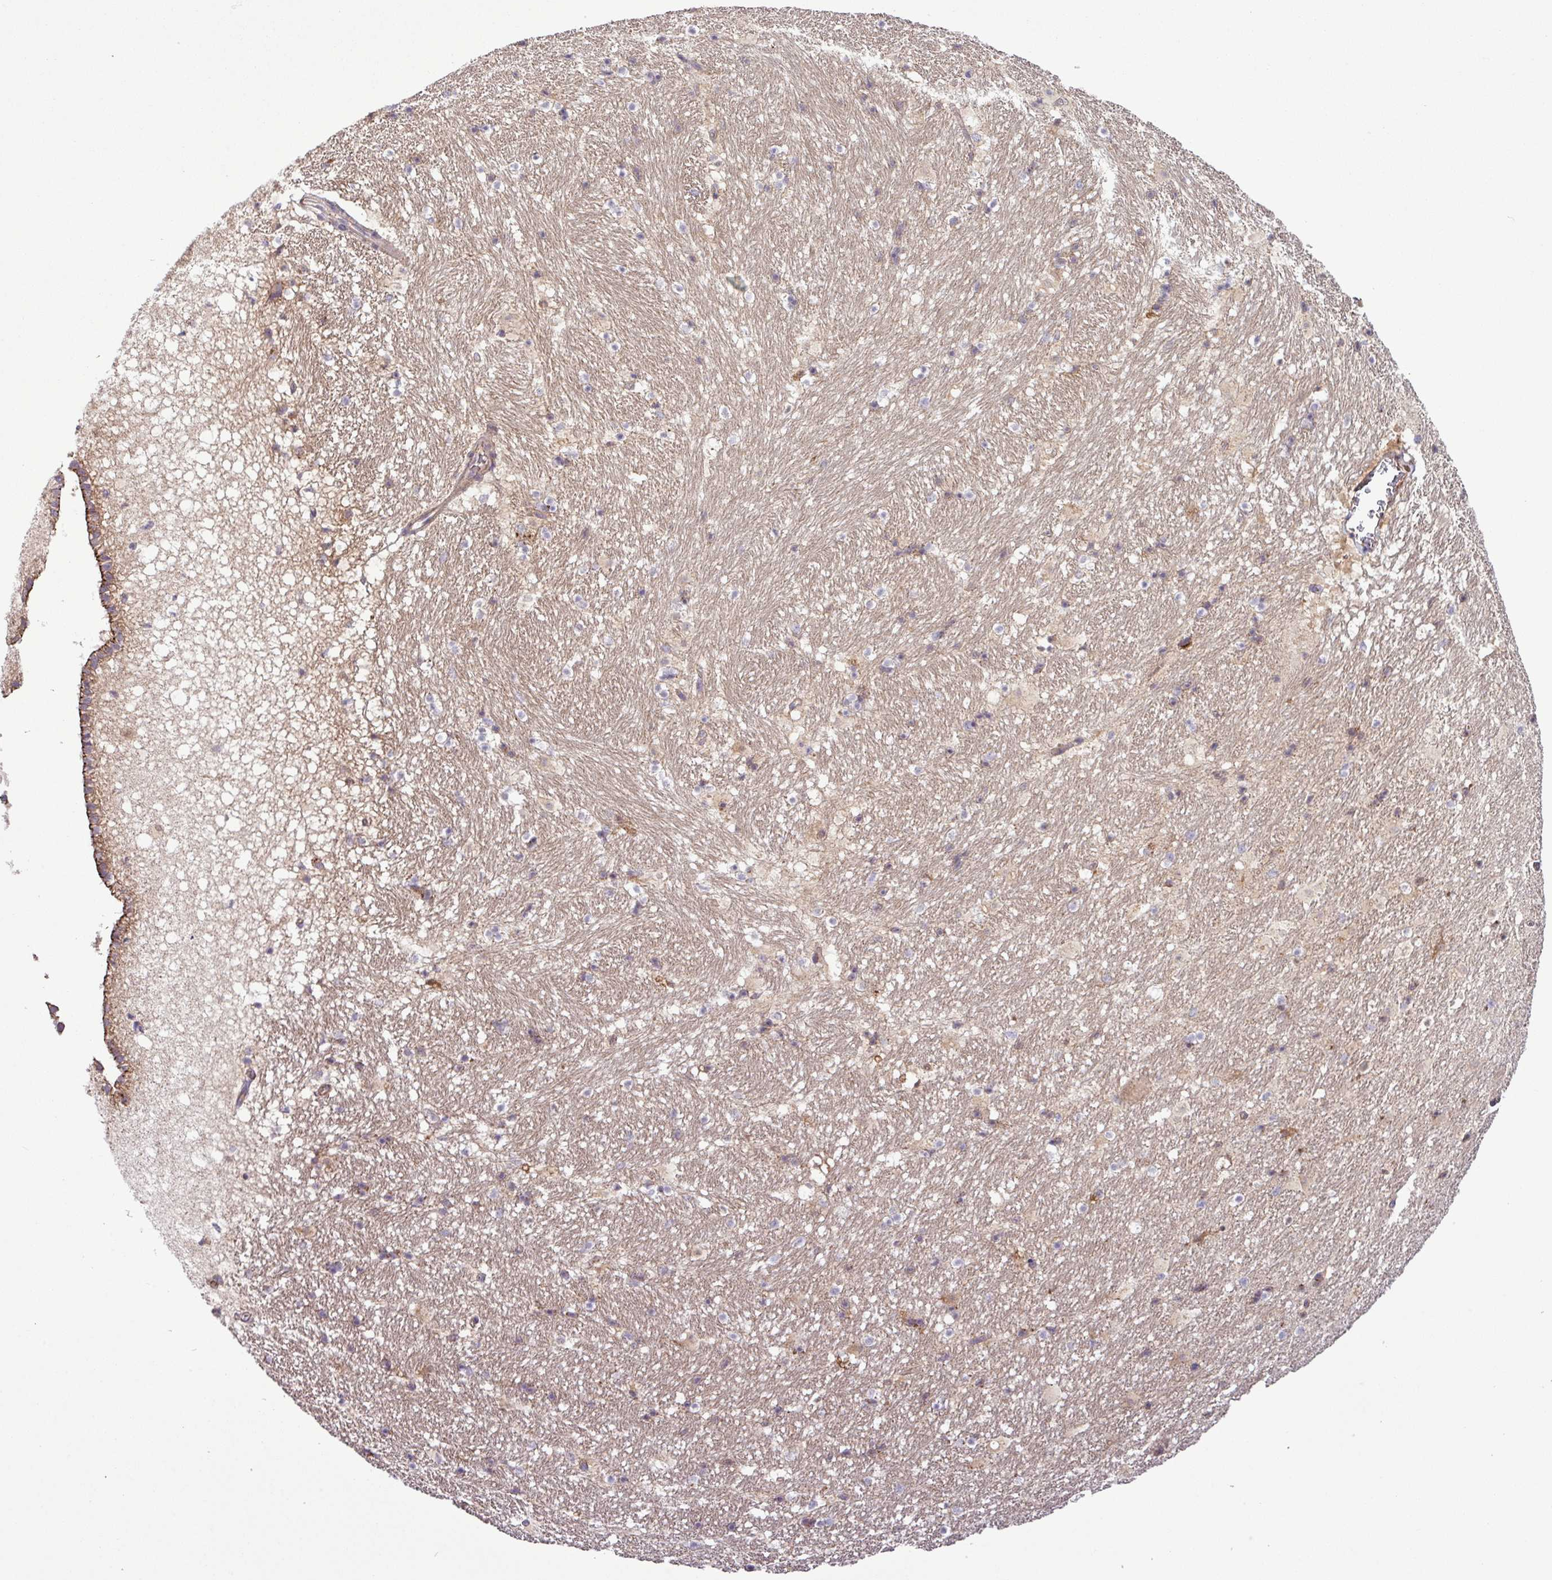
{"staining": {"intensity": "negative", "quantity": "none", "location": "none"}, "tissue": "hippocampus", "cell_type": "Glial cells", "image_type": "normal", "snomed": [{"axis": "morphology", "description": "Normal tissue, NOS"}, {"axis": "topography", "description": "Hippocampus"}], "caption": "DAB (3,3'-diaminobenzidine) immunohistochemical staining of benign human hippocampus demonstrates no significant expression in glial cells.", "gene": "XIAP", "patient": {"sex": "male", "age": 37}}